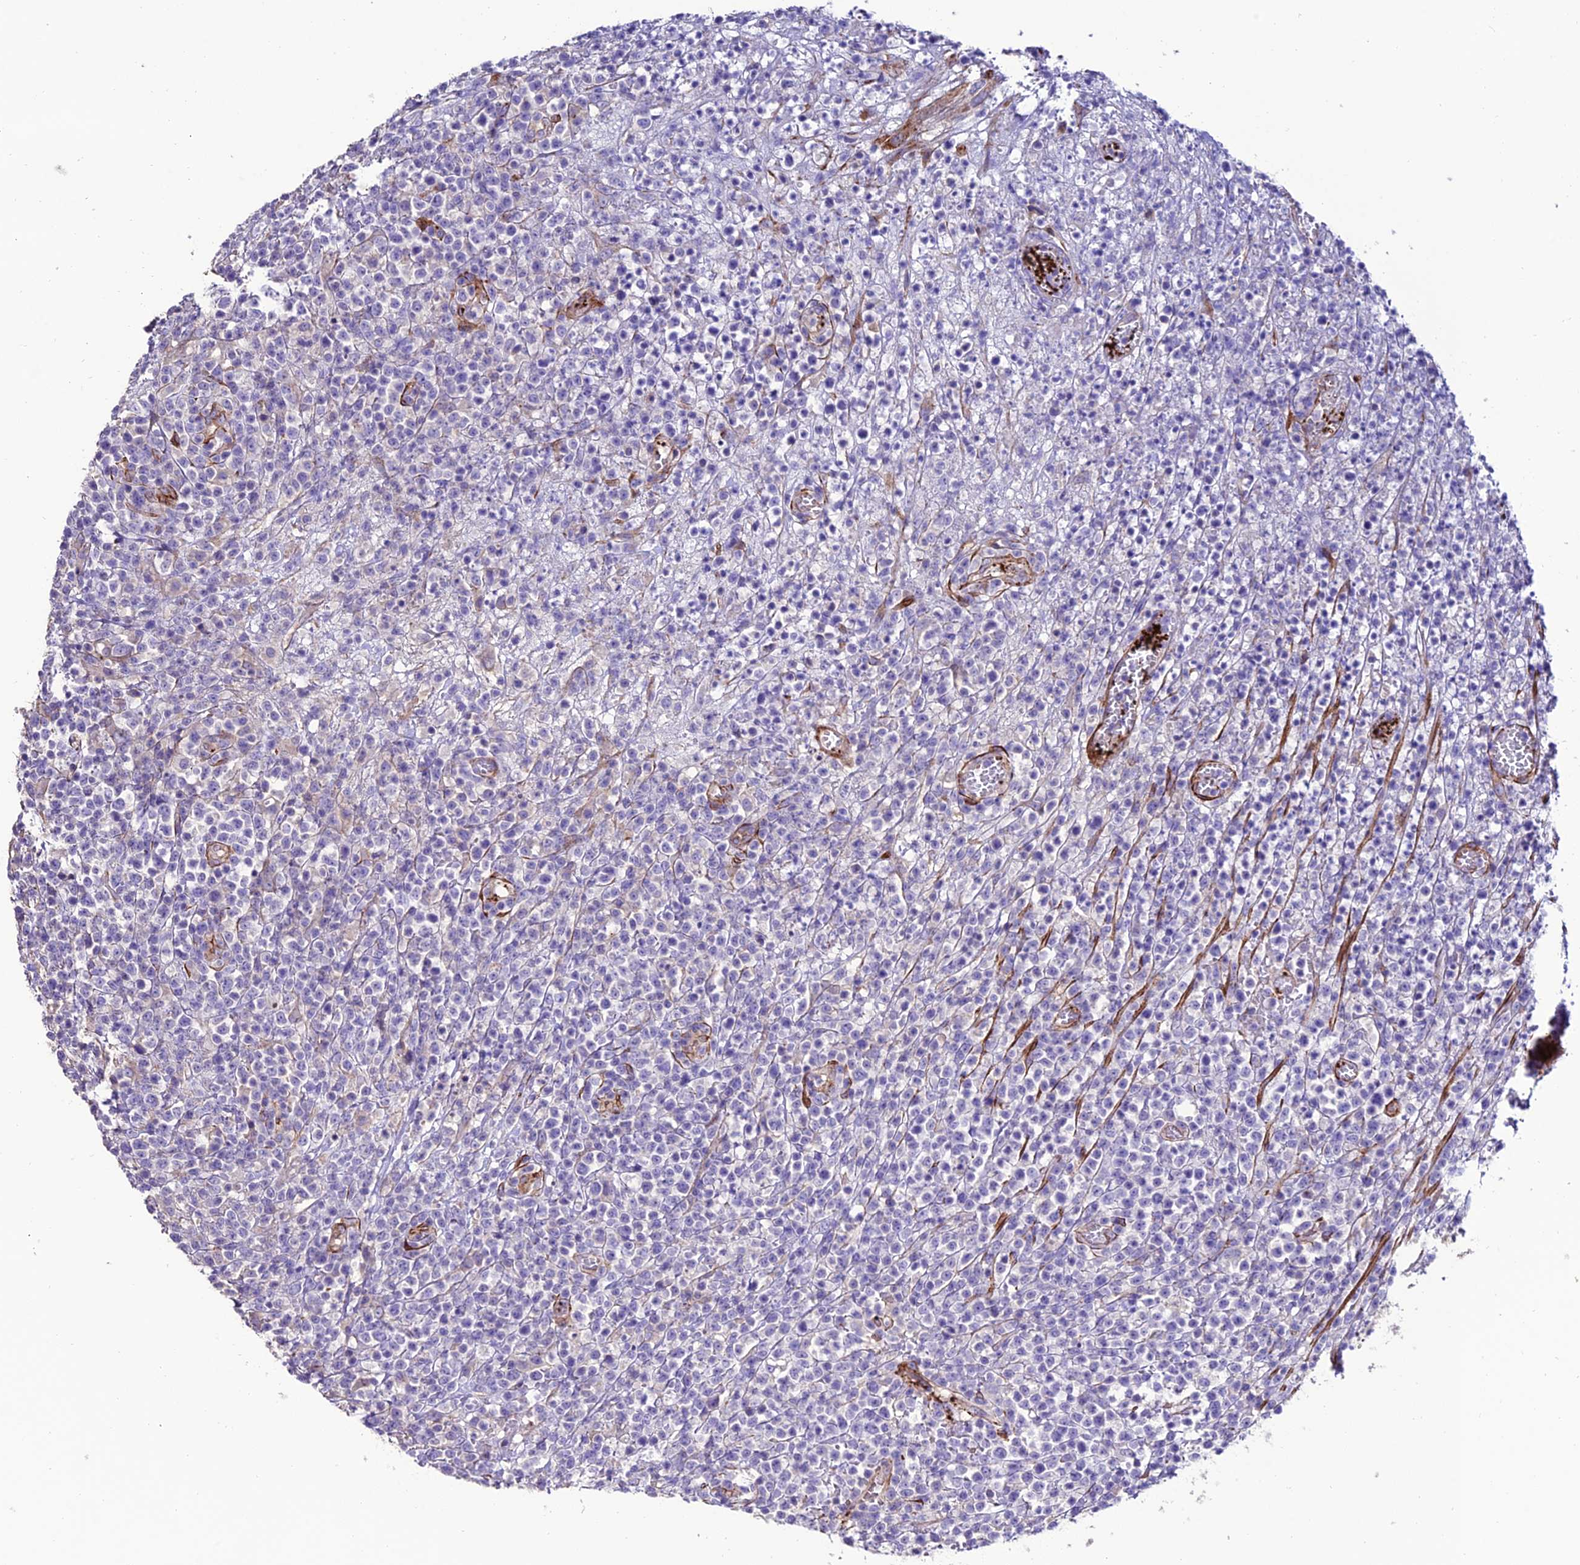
{"staining": {"intensity": "negative", "quantity": "none", "location": "none"}, "tissue": "lymphoma", "cell_type": "Tumor cells", "image_type": "cancer", "snomed": [{"axis": "morphology", "description": "Malignant lymphoma, non-Hodgkin's type, High grade"}, {"axis": "topography", "description": "Colon"}], "caption": "There is no significant expression in tumor cells of high-grade malignant lymphoma, non-Hodgkin's type.", "gene": "REX1BD", "patient": {"sex": "female", "age": 53}}